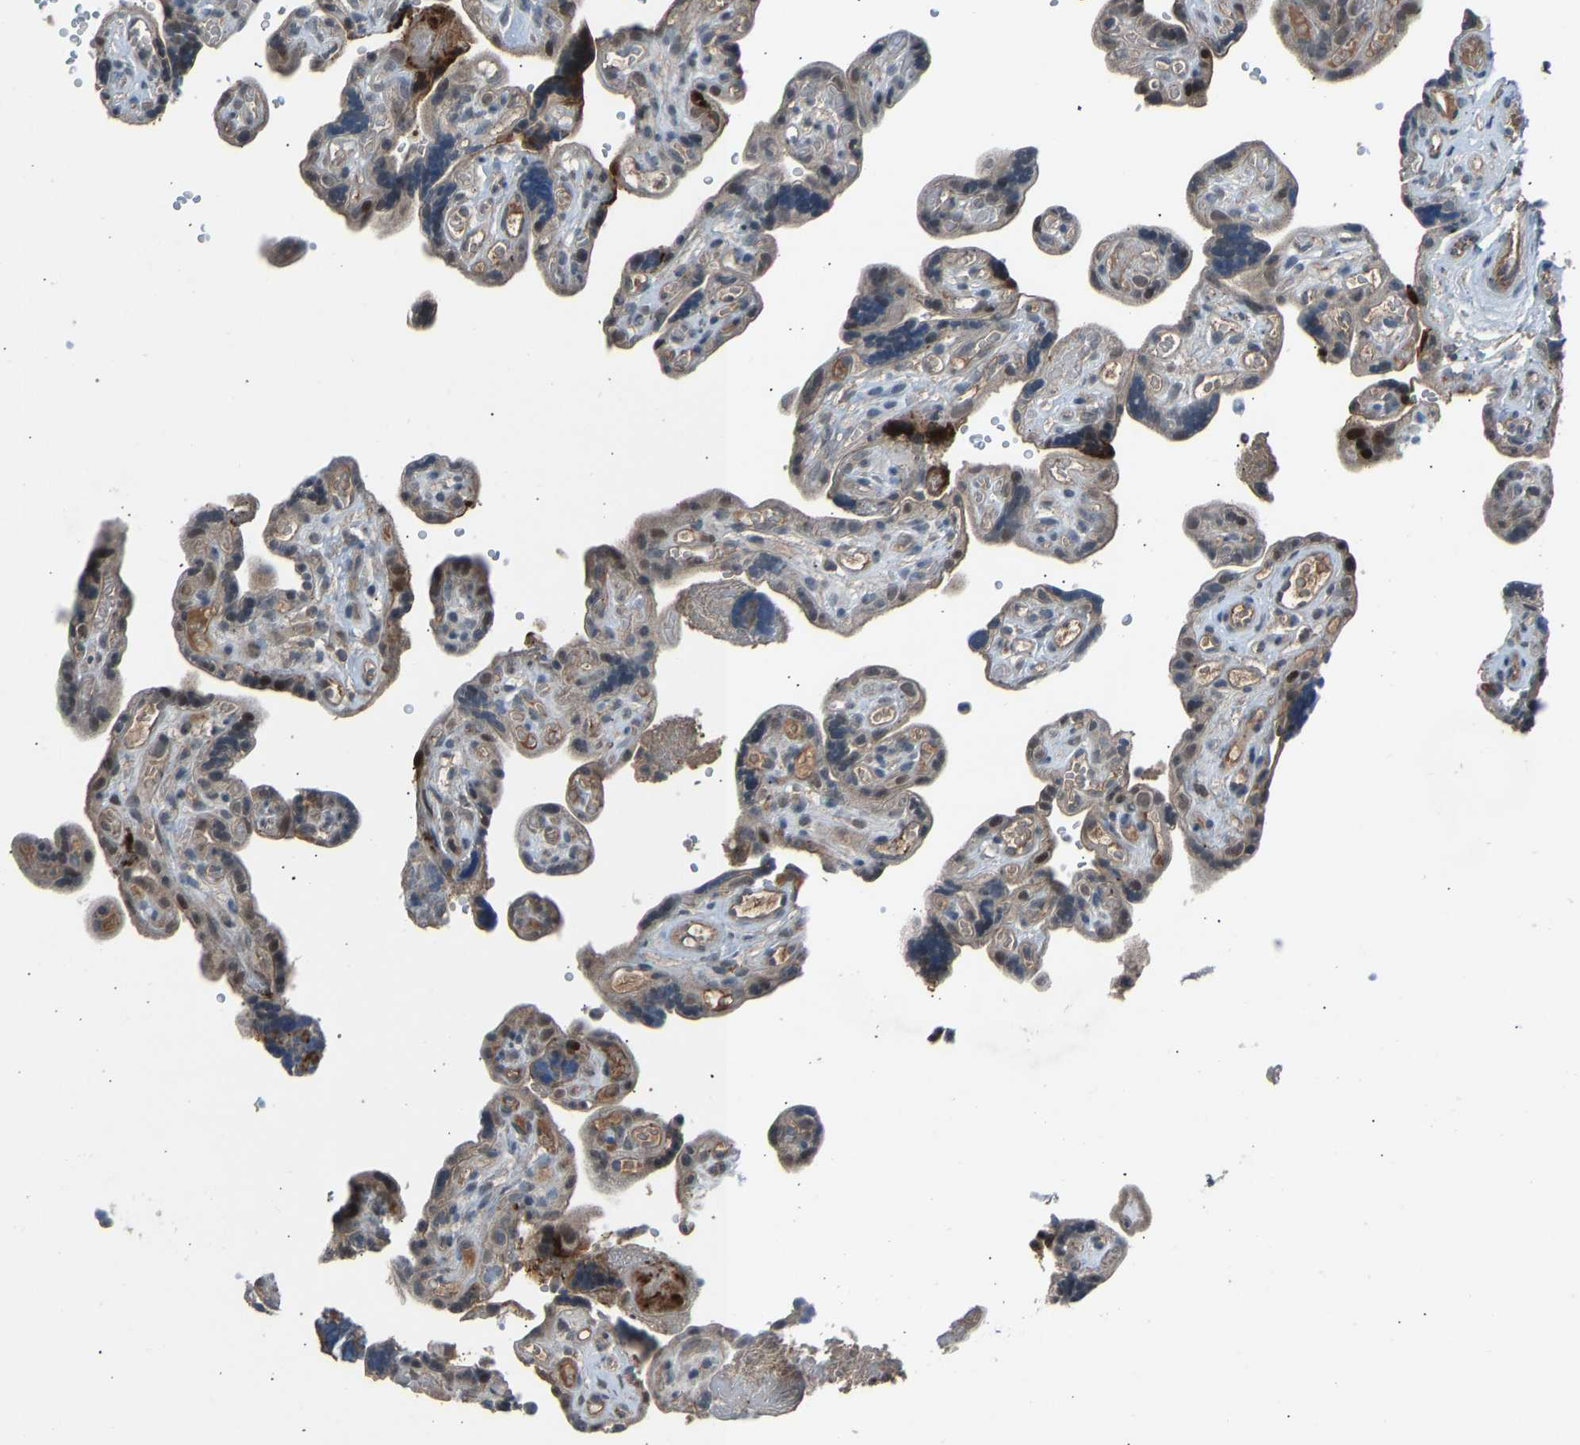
{"staining": {"intensity": "strong", "quantity": ">75%", "location": "cytoplasmic/membranous,nuclear"}, "tissue": "placenta", "cell_type": "Decidual cells", "image_type": "normal", "snomed": [{"axis": "morphology", "description": "Normal tissue, NOS"}, {"axis": "topography", "description": "Placenta"}], "caption": "DAB (3,3'-diaminobenzidine) immunohistochemical staining of unremarkable human placenta shows strong cytoplasmic/membranous,nuclear protein expression in approximately >75% of decidual cells.", "gene": "SLC43A1", "patient": {"sex": "female", "age": 30}}